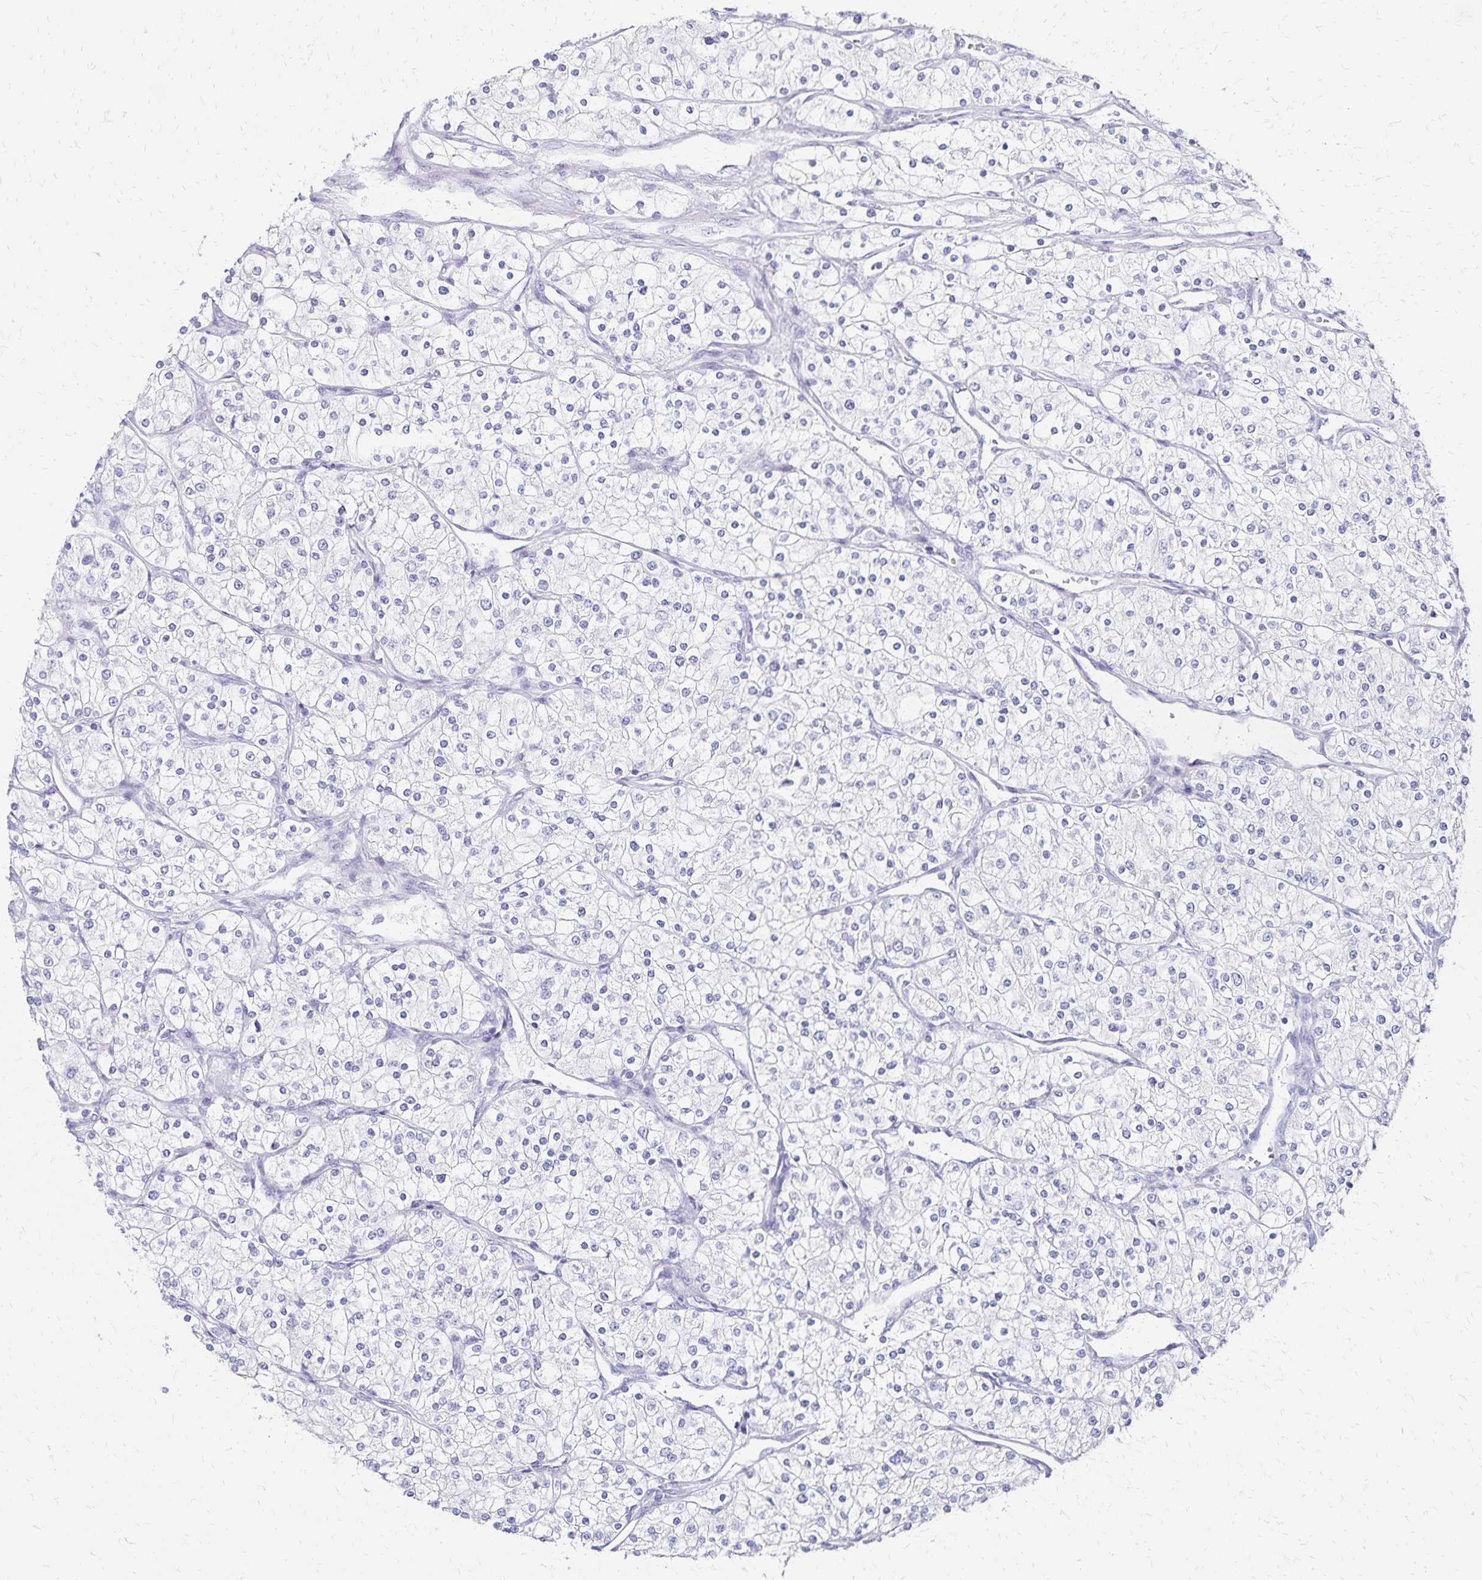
{"staining": {"intensity": "negative", "quantity": "none", "location": "none"}, "tissue": "renal cancer", "cell_type": "Tumor cells", "image_type": "cancer", "snomed": [{"axis": "morphology", "description": "Adenocarcinoma, NOS"}, {"axis": "topography", "description": "Kidney"}], "caption": "A photomicrograph of renal cancer (adenocarcinoma) stained for a protein displays no brown staining in tumor cells. (Immunohistochemistry, brightfield microscopy, high magnification).", "gene": "GIP", "patient": {"sex": "male", "age": 80}}